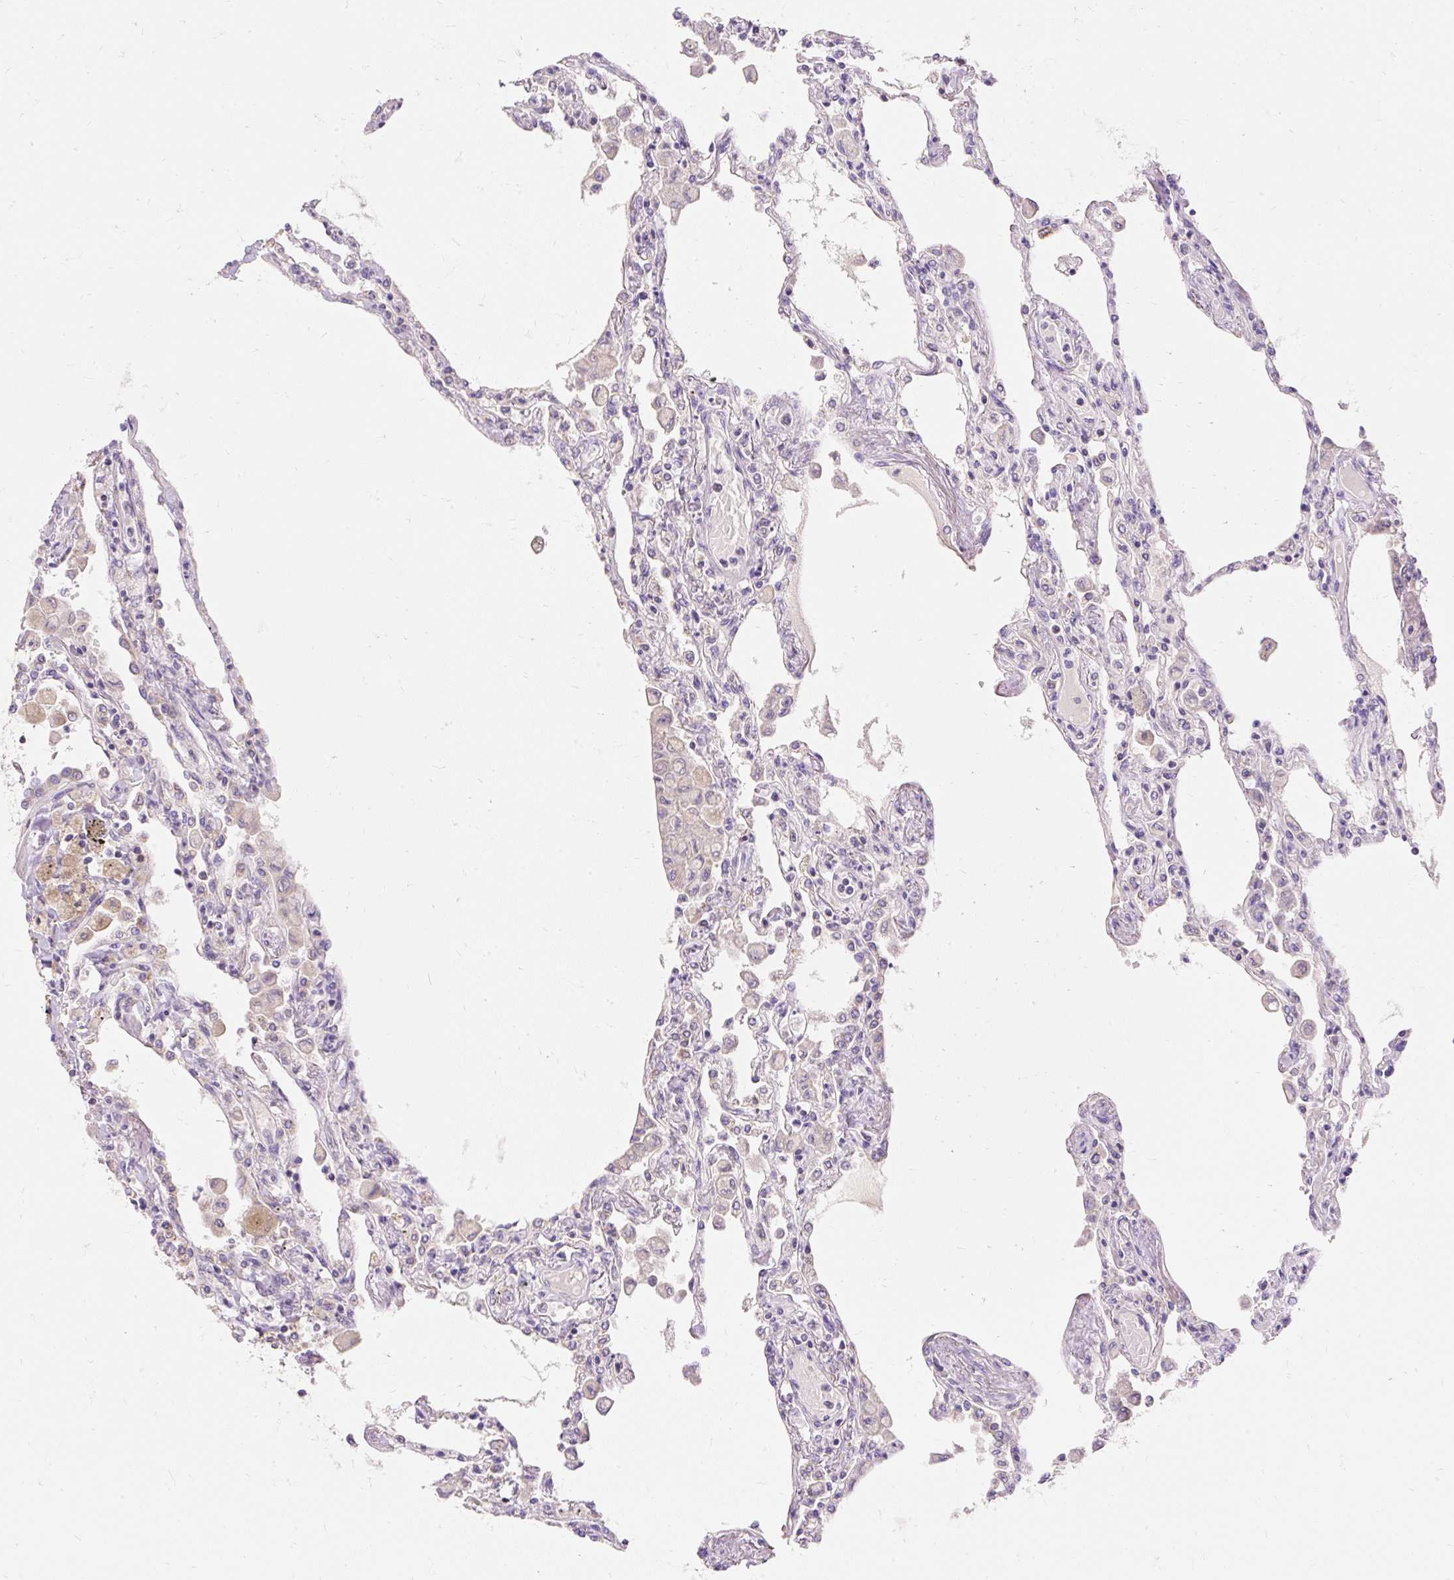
{"staining": {"intensity": "negative", "quantity": "none", "location": "none"}, "tissue": "lung", "cell_type": "Alveolar cells", "image_type": "normal", "snomed": [{"axis": "morphology", "description": "Normal tissue, NOS"}, {"axis": "topography", "description": "Bronchus"}, {"axis": "topography", "description": "Lung"}], "caption": "The image reveals no significant expression in alveolar cells of lung. (DAB immunohistochemistry visualized using brightfield microscopy, high magnification).", "gene": "PMAIP1", "patient": {"sex": "female", "age": 49}}